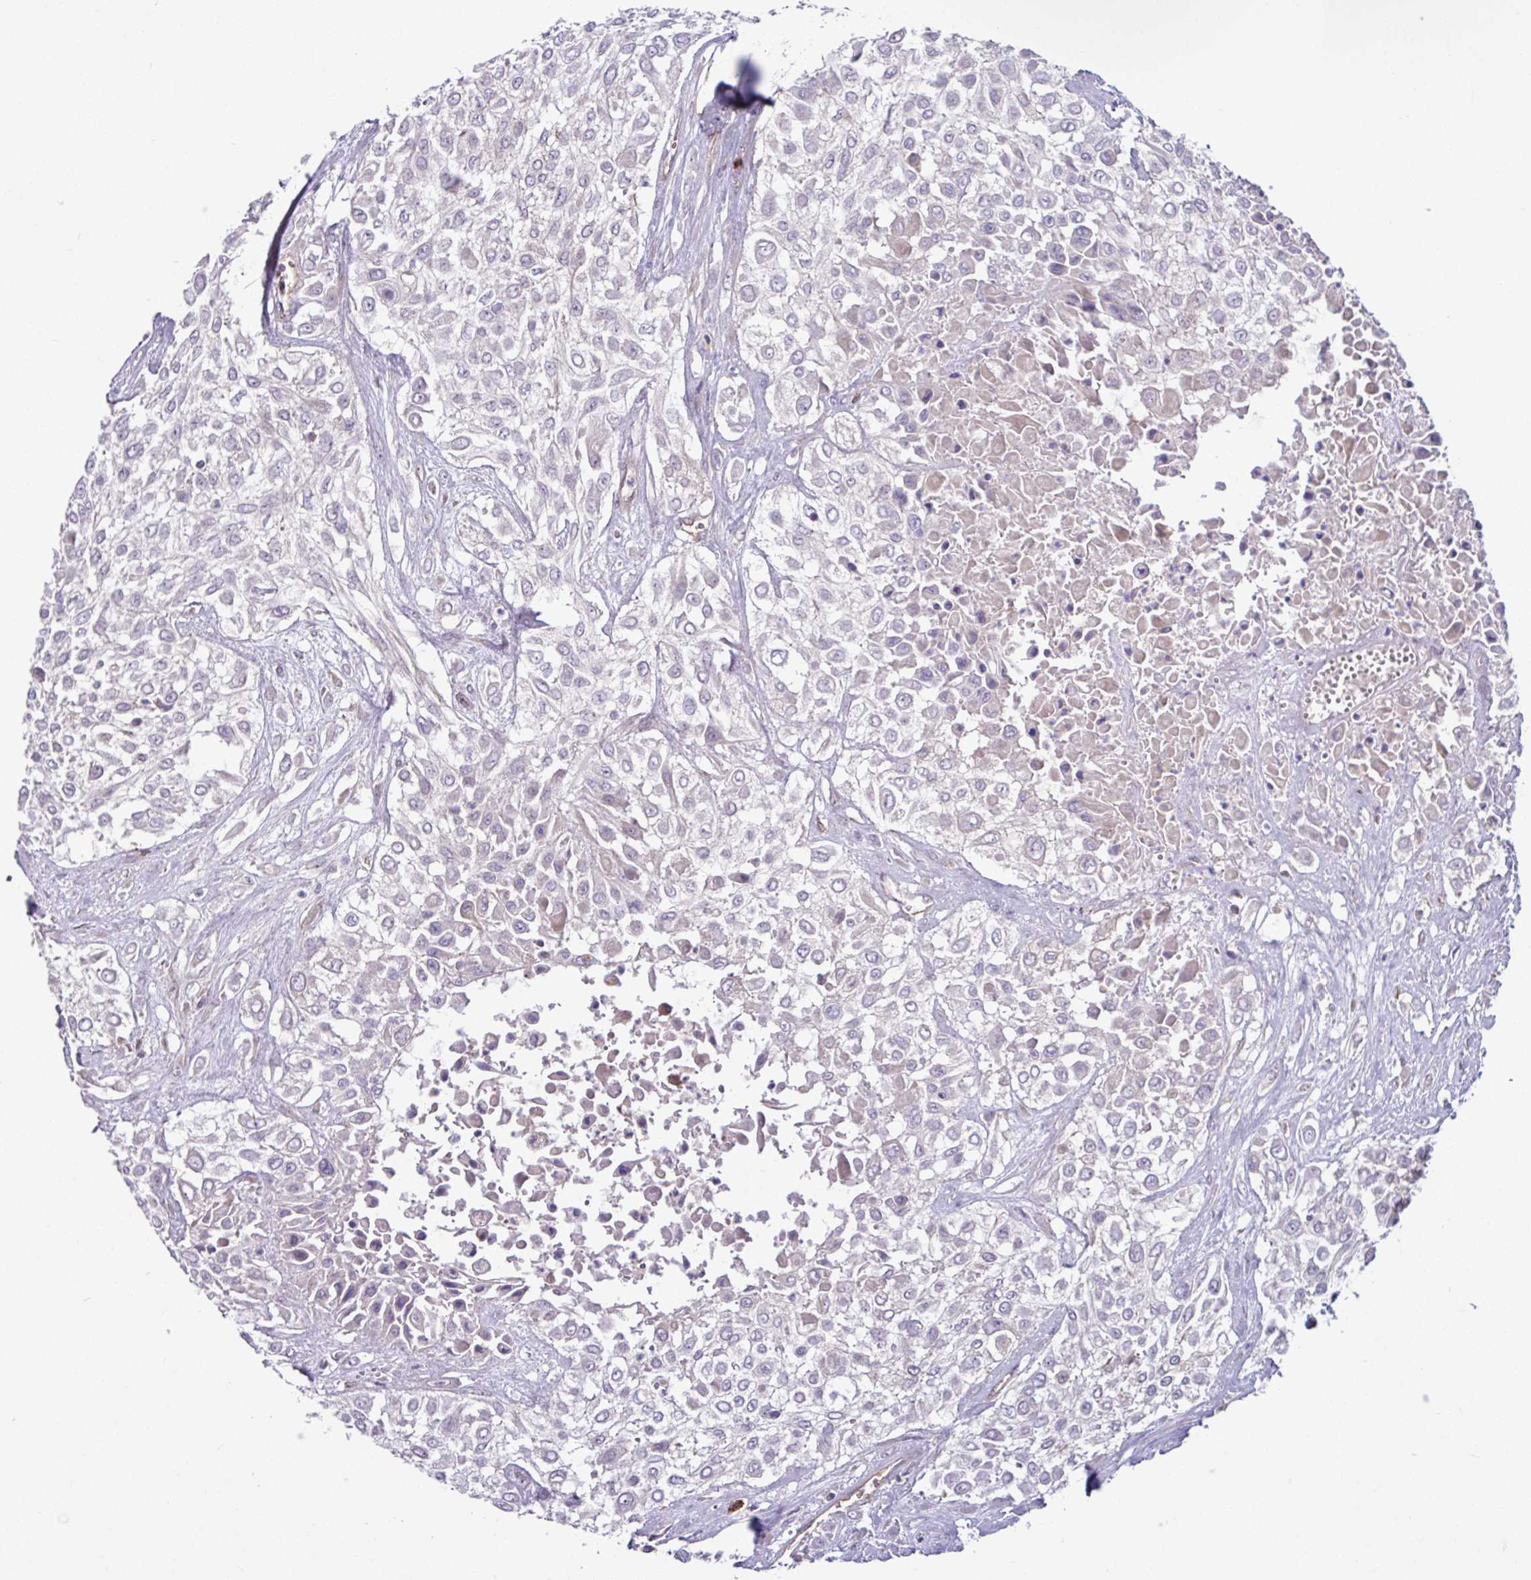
{"staining": {"intensity": "negative", "quantity": "none", "location": "none"}, "tissue": "urothelial cancer", "cell_type": "Tumor cells", "image_type": "cancer", "snomed": [{"axis": "morphology", "description": "Urothelial carcinoma, High grade"}, {"axis": "topography", "description": "Urinary bladder"}], "caption": "DAB immunohistochemical staining of human urothelial cancer shows no significant positivity in tumor cells. Nuclei are stained in blue.", "gene": "B4GALNT4", "patient": {"sex": "male", "age": 57}}